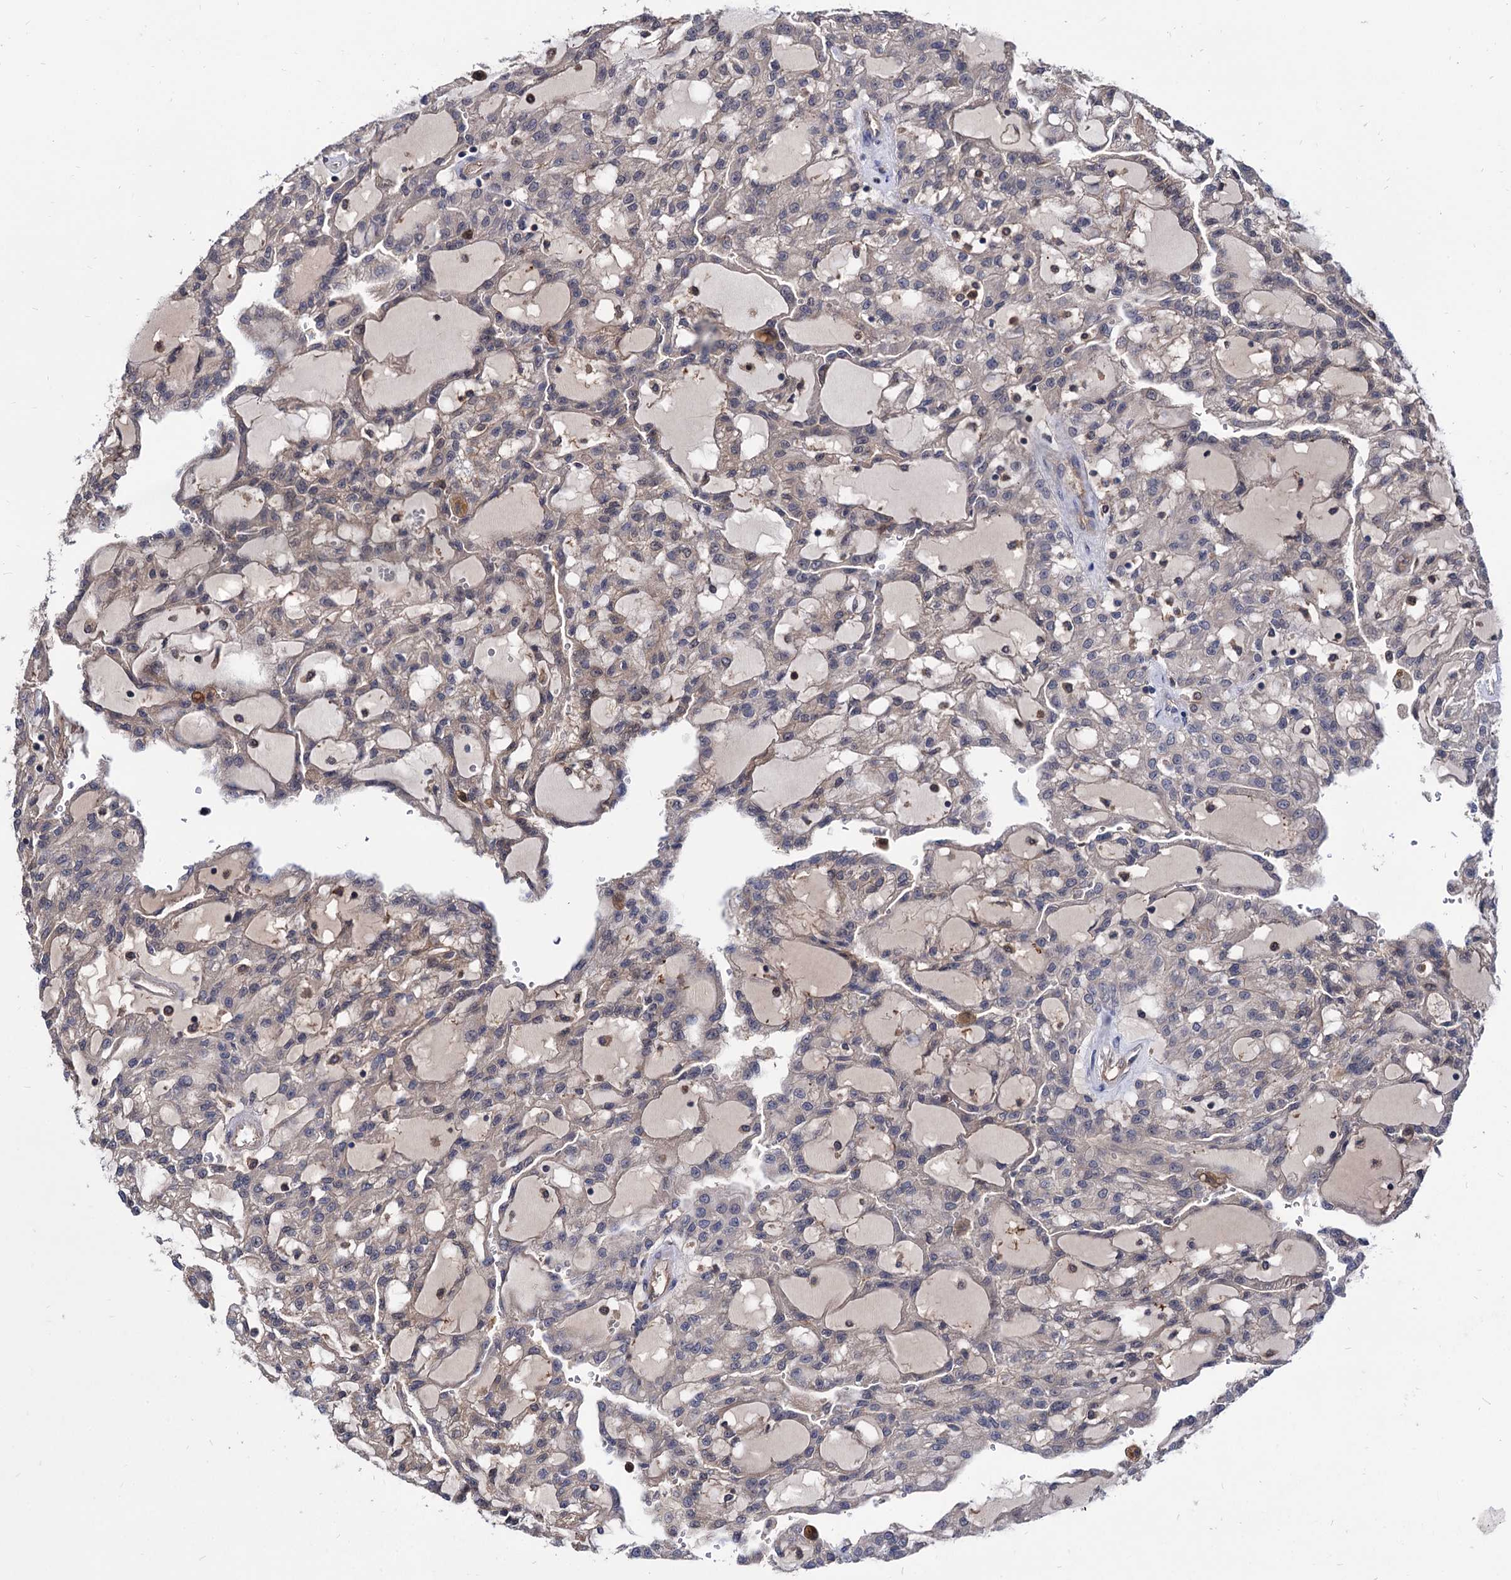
{"staining": {"intensity": "weak", "quantity": "<25%", "location": "cytoplasmic/membranous"}, "tissue": "renal cancer", "cell_type": "Tumor cells", "image_type": "cancer", "snomed": [{"axis": "morphology", "description": "Adenocarcinoma, NOS"}, {"axis": "topography", "description": "Kidney"}], "caption": "There is no significant expression in tumor cells of renal cancer (adenocarcinoma).", "gene": "CPPED1", "patient": {"sex": "male", "age": 63}}